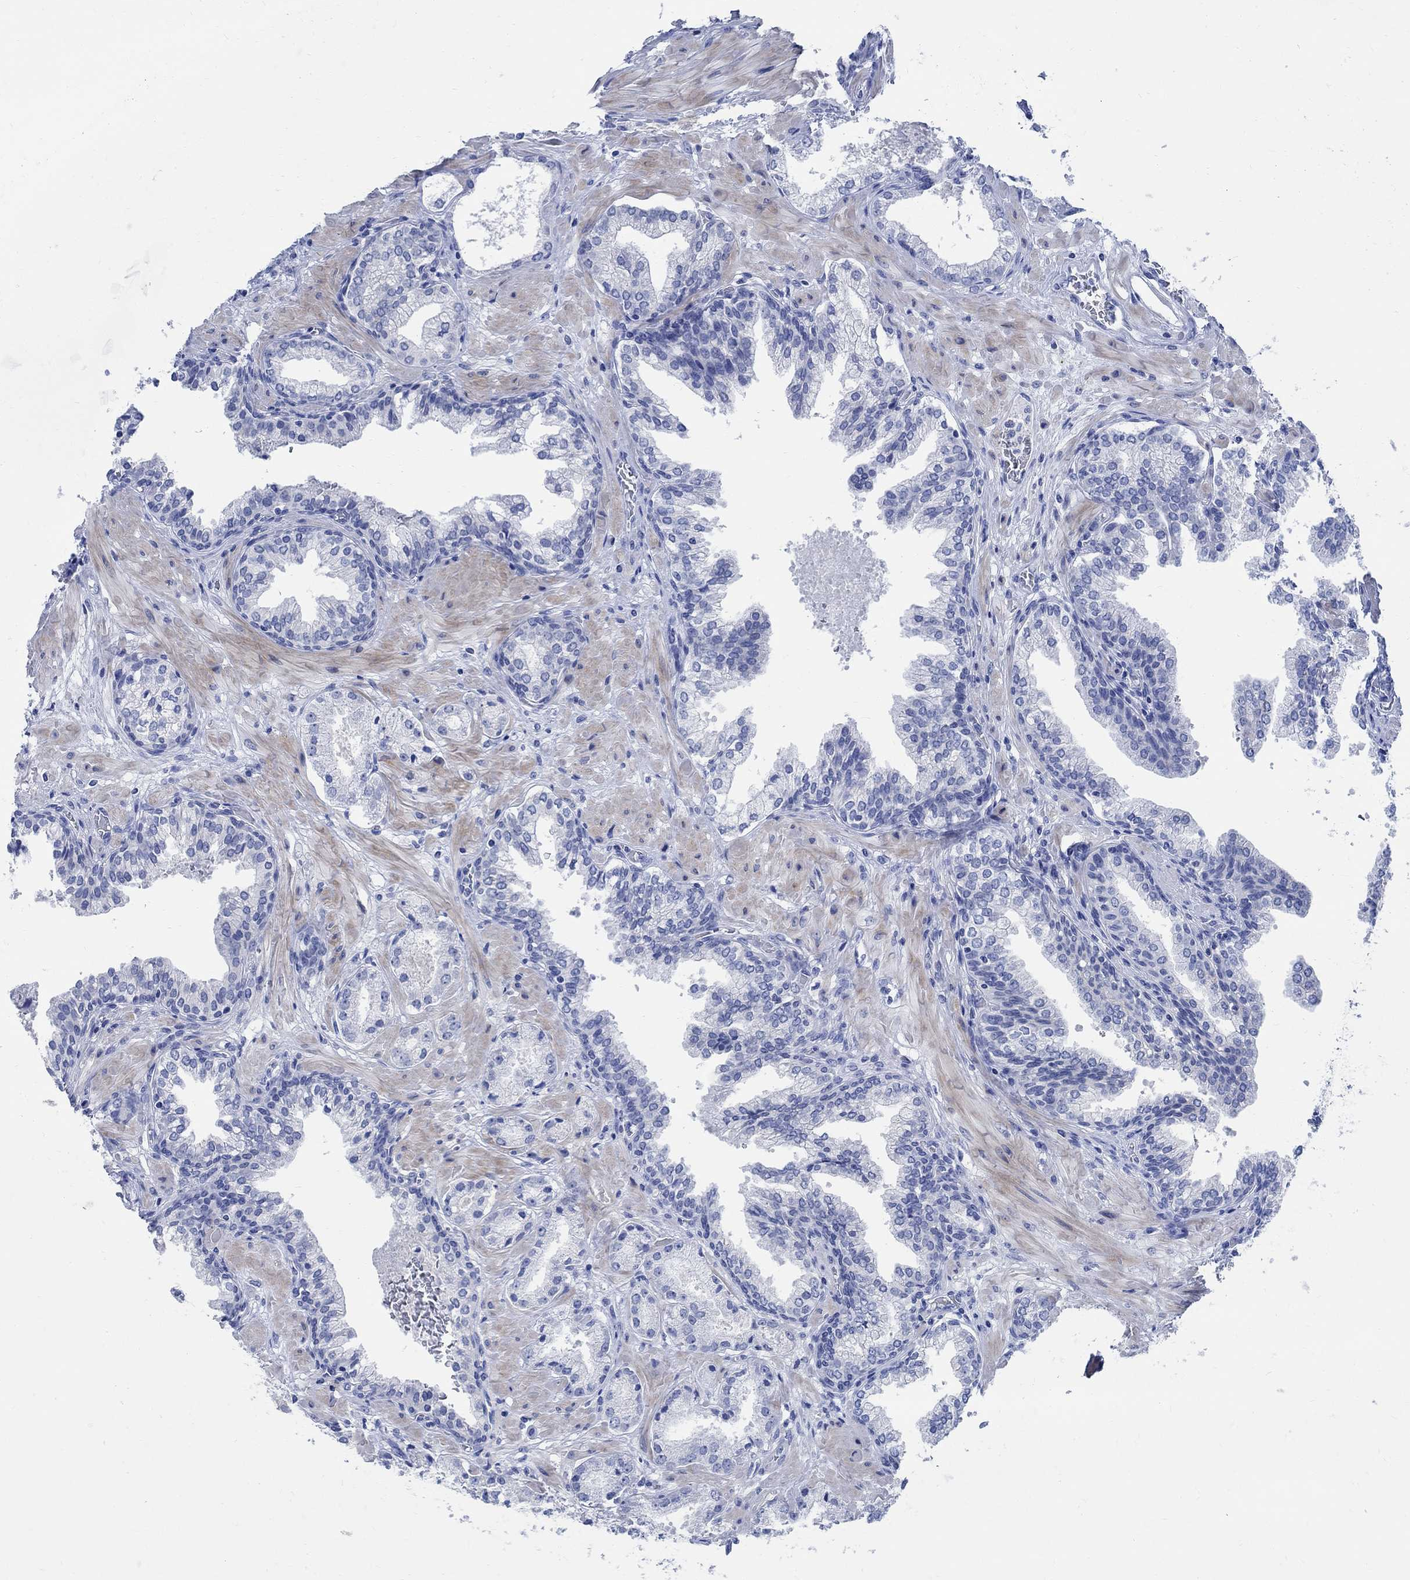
{"staining": {"intensity": "negative", "quantity": "none", "location": "none"}, "tissue": "prostate cancer", "cell_type": "Tumor cells", "image_type": "cancer", "snomed": [{"axis": "morphology", "description": "Adenocarcinoma, NOS"}, {"axis": "topography", "description": "Prostate and seminal vesicle, NOS"}, {"axis": "topography", "description": "Prostate"}], "caption": "This is an immunohistochemistry histopathology image of human prostate cancer. There is no expression in tumor cells.", "gene": "CAMK2N1", "patient": {"sex": "male", "age": 44}}